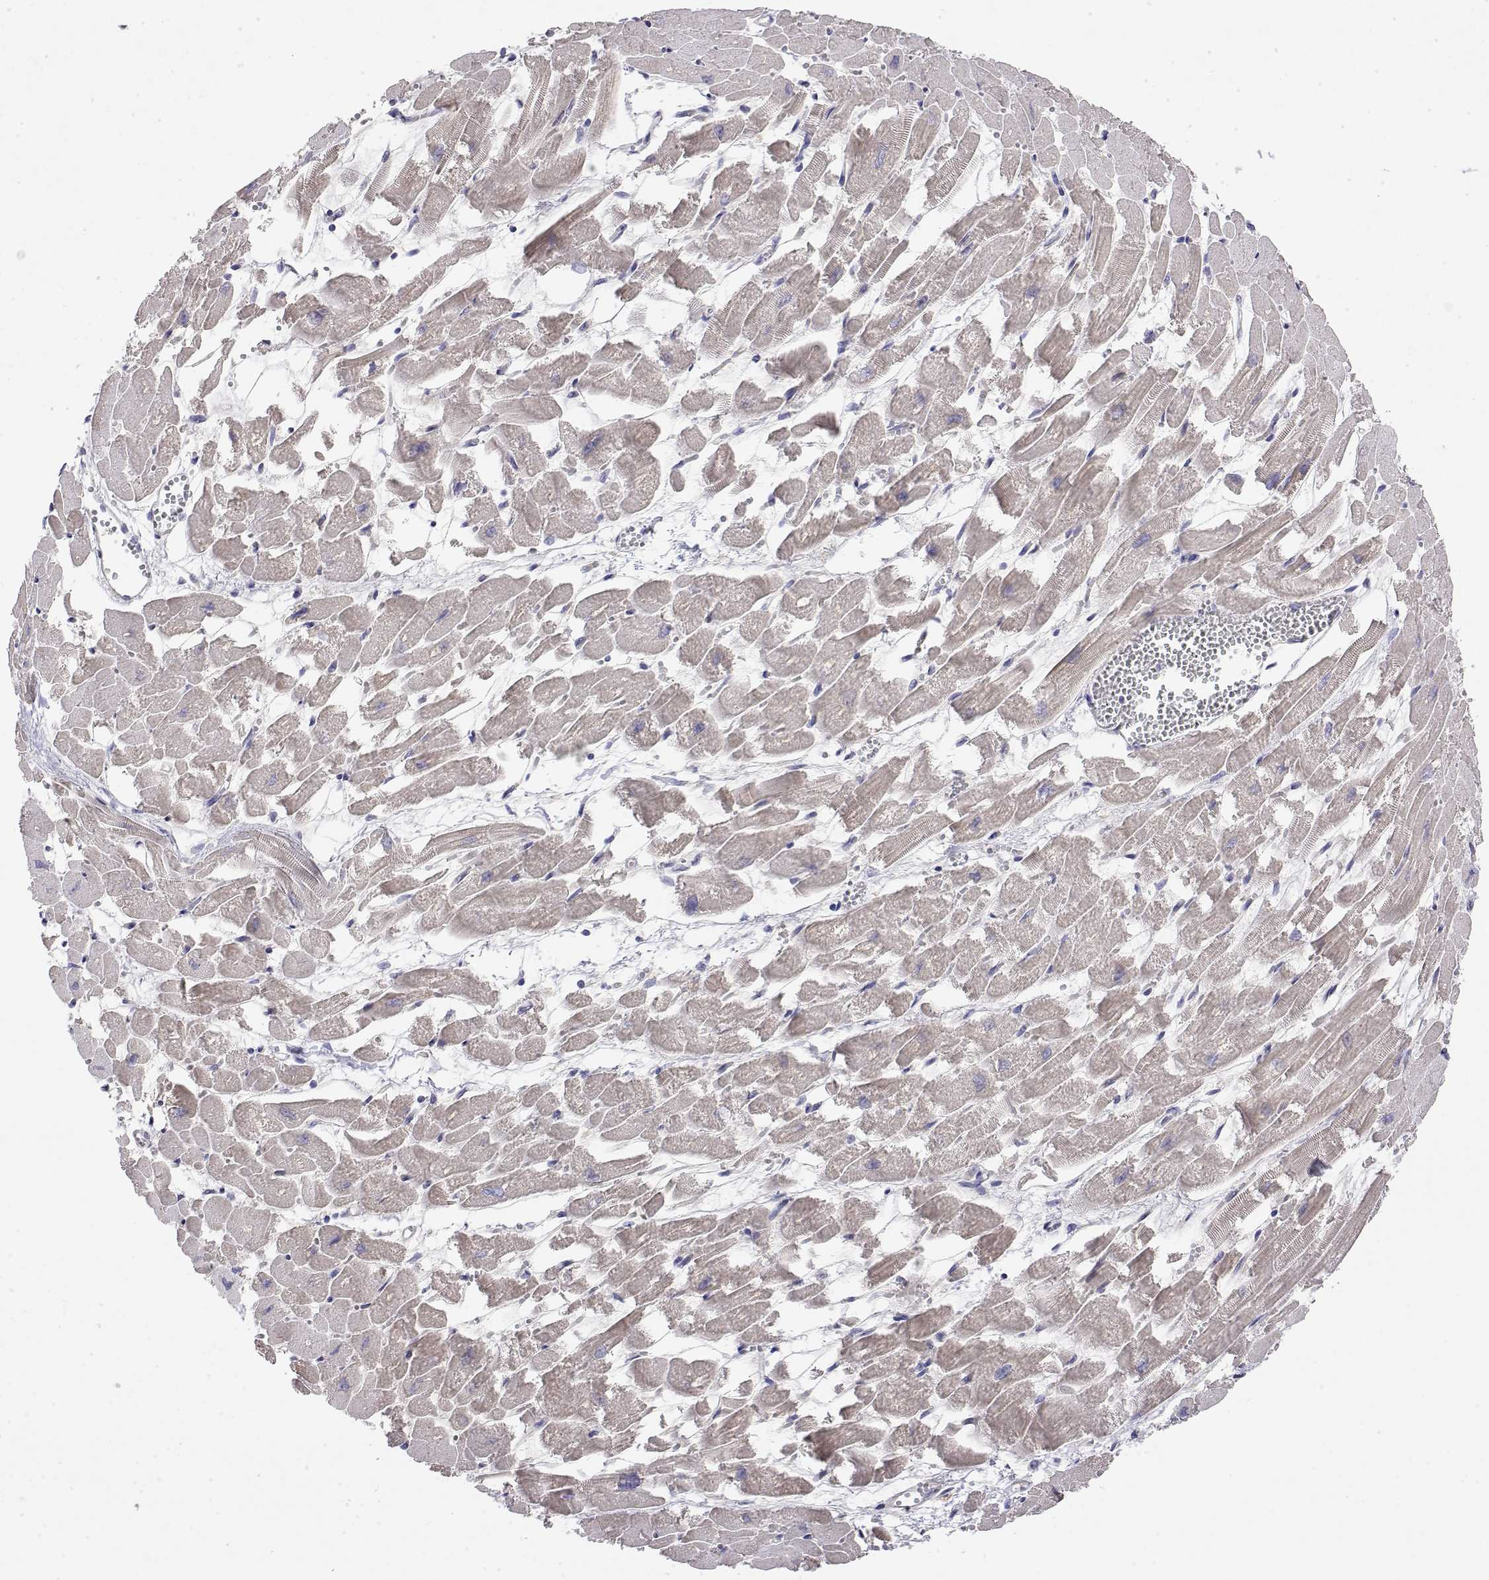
{"staining": {"intensity": "weak", "quantity": ">75%", "location": "cytoplasmic/membranous"}, "tissue": "heart muscle", "cell_type": "Cardiomyocytes", "image_type": "normal", "snomed": [{"axis": "morphology", "description": "Normal tissue, NOS"}, {"axis": "topography", "description": "Heart"}], "caption": "Immunohistochemistry (IHC) image of benign heart muscle stained for a protein (brown), which displays low levels of weak cytoplasmic/membranous staining in approximately >75% of cardiomyocytes.", "gene": "GGACT", "patient": {"sex": "female", "age": 52}}